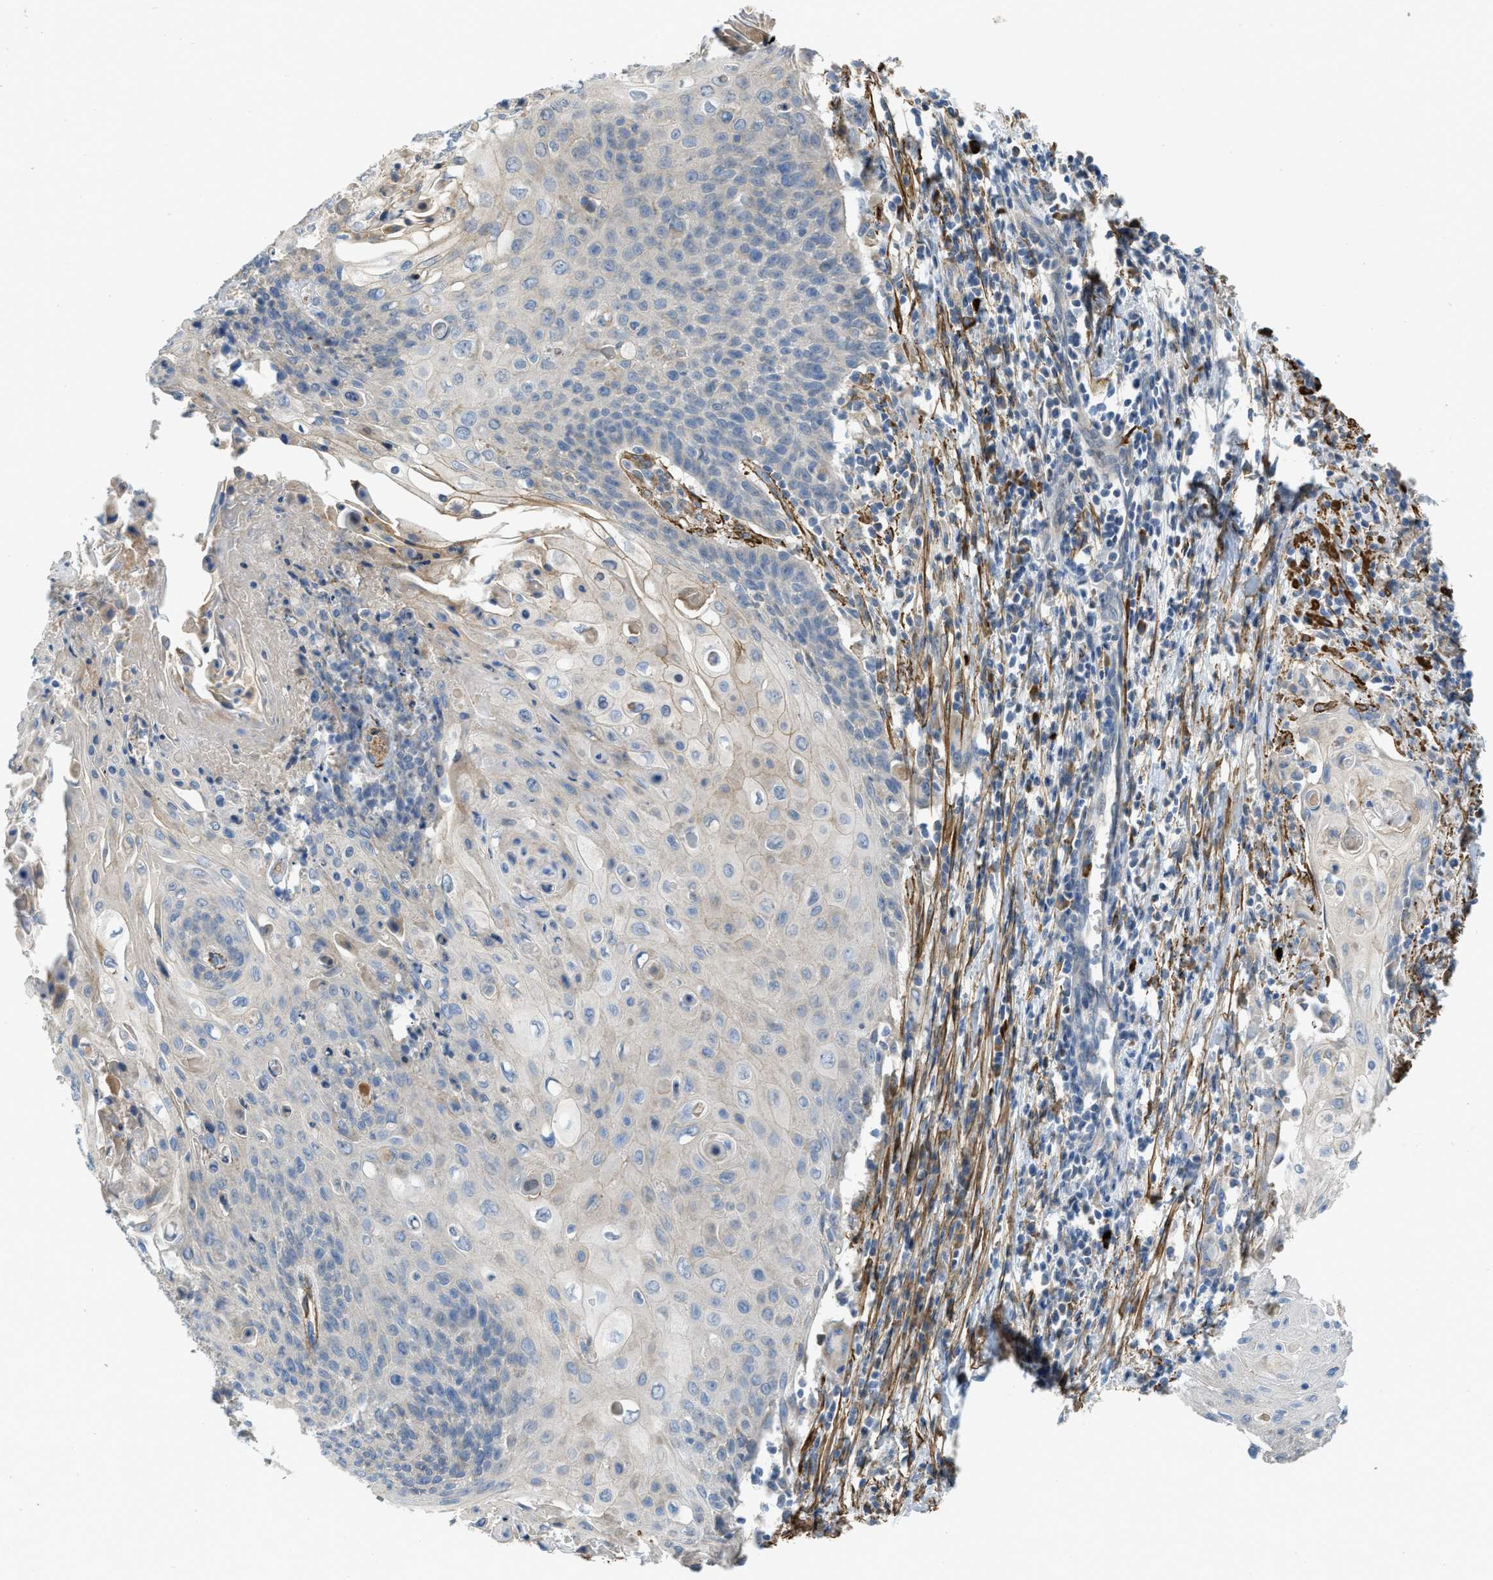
{"staining": {"intensity": "negative", "quantity": "none", "location": "none"}, "tissue": "cervical cancer", "cell_type": "Tumor cells", "image_type": "cancer", "snomed": [{"axis": "morphology", "description": "Squamous cell carcinoma, NOS"}, {"axis": "topography", "description": "Cervix"}], "caption": "Immunohistochemistry histopathology image of cervical squamous cell carcinoma stained for a protein (brown), which reveals no staining in tumor cells. (Brightfield microscopy of DAB immunohistochemistry at high magnification).", "gene": "BMPR1A", "patient": {"sex": "female", "age": 39}}